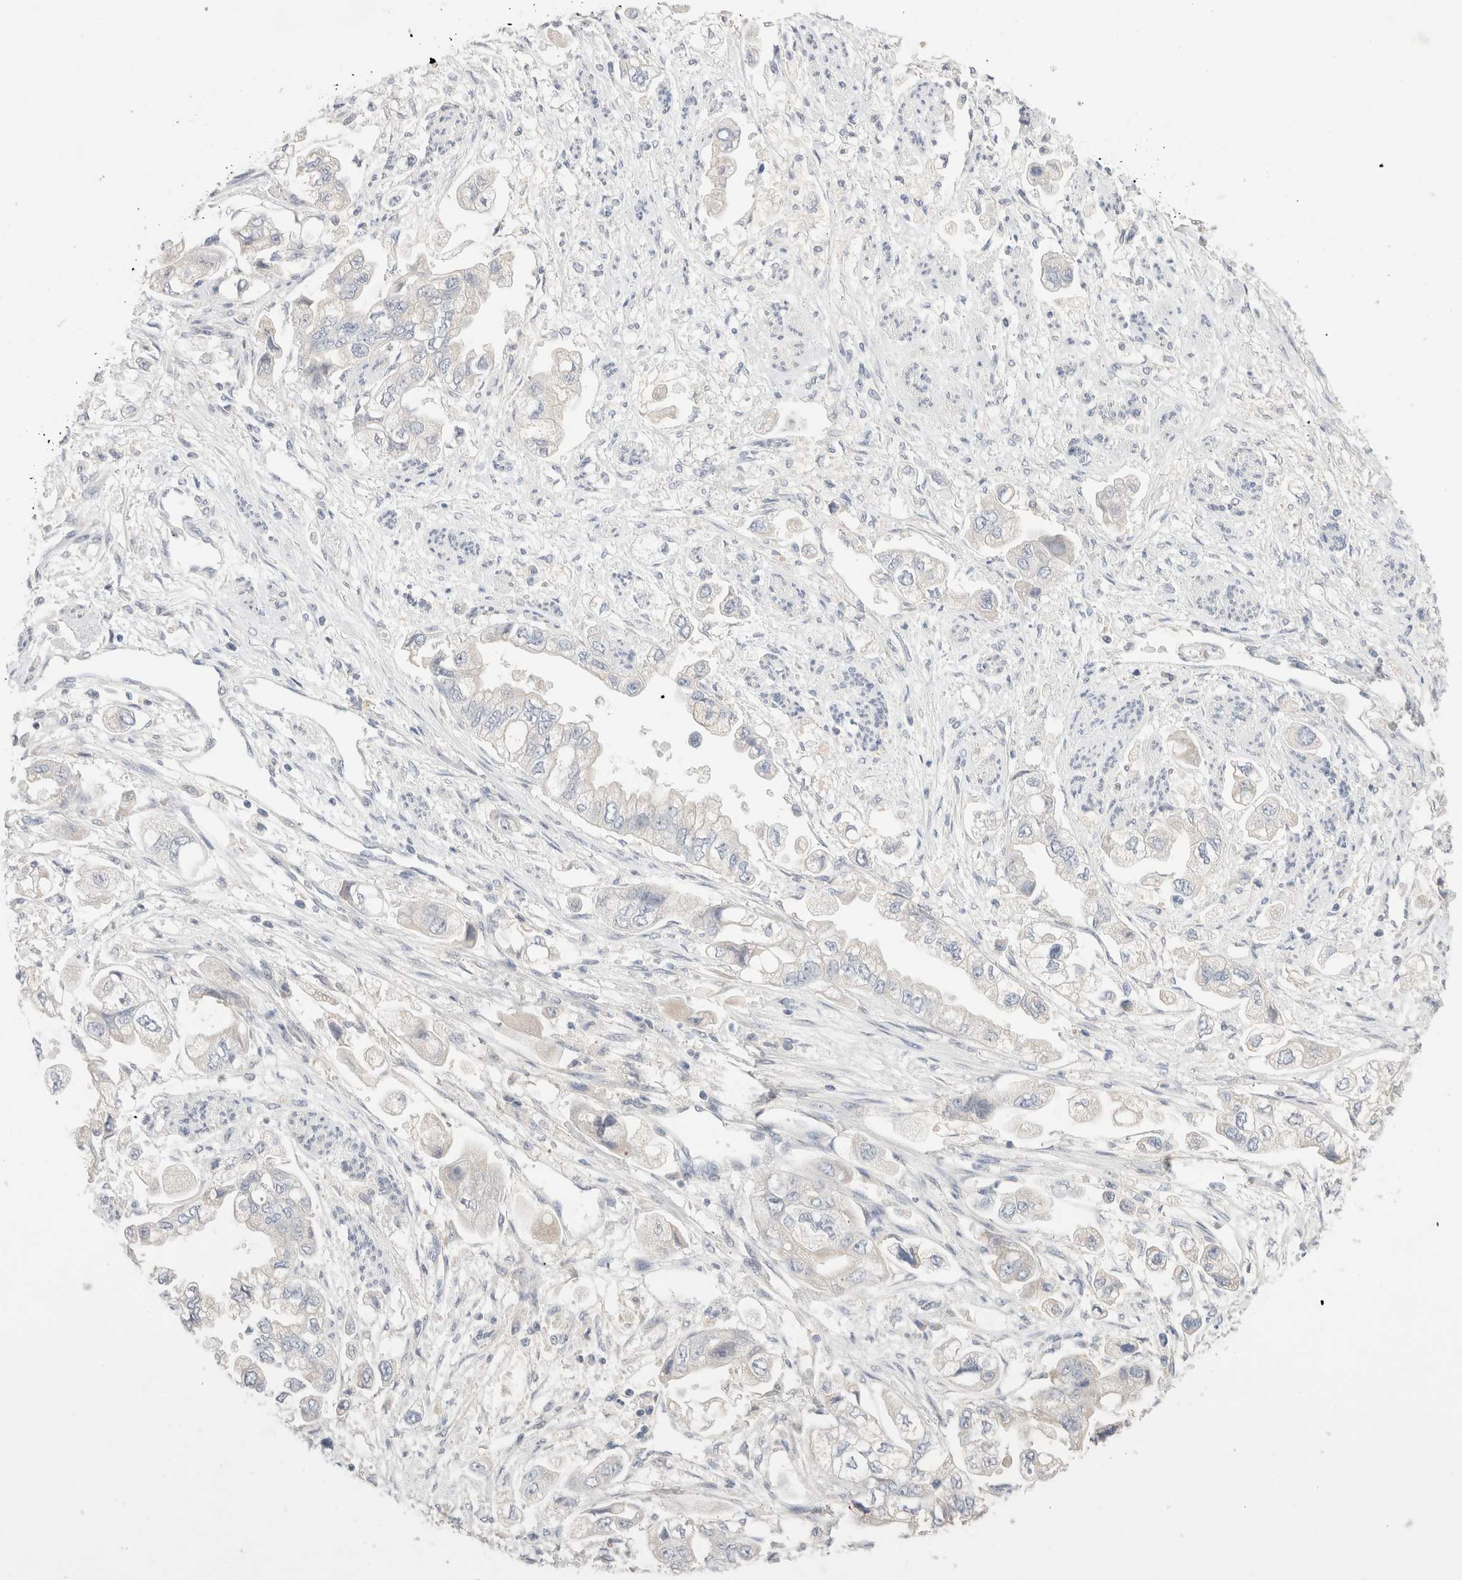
{"staining": {"intensity": "negative", "quantity": "none", "location": "none"}, "tissue": "stomach cancer", "cell_type": "Tumor cells", "image_type": "cancer", "snomed": [{"axis": "morphology", "description": "Adenocarcinoma, NOS"}, {"axis": "topography", "description": "Stomach"}], "caption": "High magnification brightfield microscopy of stomach cancer (adenocarcinoma) stained with DAB (3,3'-diaminobenzidine) (brown) and counterstained with hematoxylin (blue): tumor cells show no significant staining. (Stains: DAB (3,3'-diaminobenzidine) immunohistochemistry (IHC) with hematoxylin counter stain, Microscopy: brightfield microscopy at high magnification).", "gene": "SPATA20", "patient": {"sex": "male", "age": 62}}